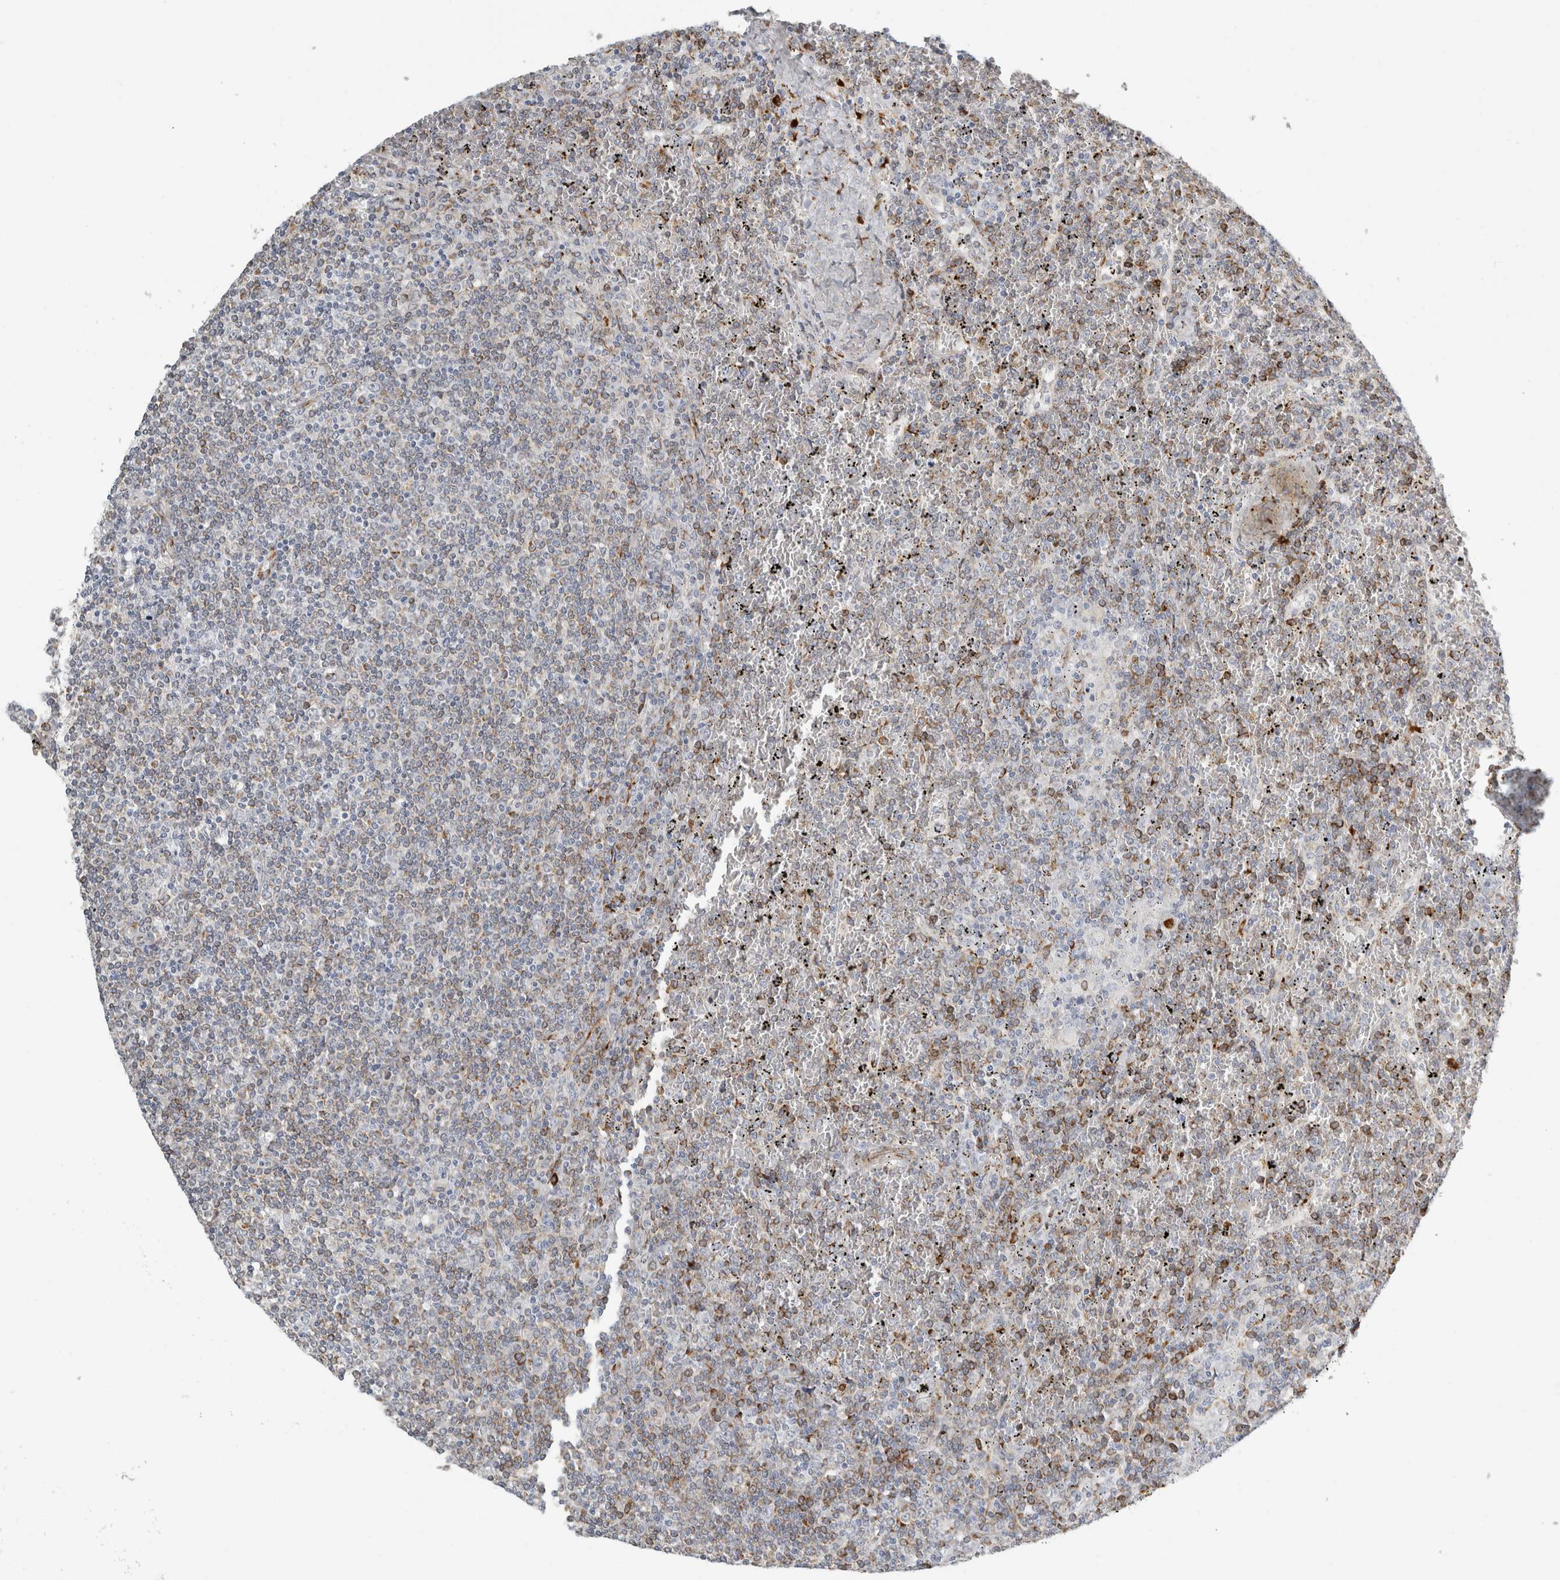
{"staining": {"intensity": "moderate", "quantity": "<25%", "location": "cytoplasmic/membranous"}, "tissue": "lymphoma", "cell_type": "Tumor cells", "image_type": "cancer", "snomed": [{"axis": "morphology", "description": "Malignant lymphoma, non-Hodgkin's type, Low grade"}, {"axis": "topography", "description": "Spleen"}], "caption": "A micrograph of human lymphoma stained for a protein demonstrates moderate cytoplasmic/membranous brown staining in tumor cells.", "gene": "OSTN", "patient": {"sex": "female", "age": 19}}